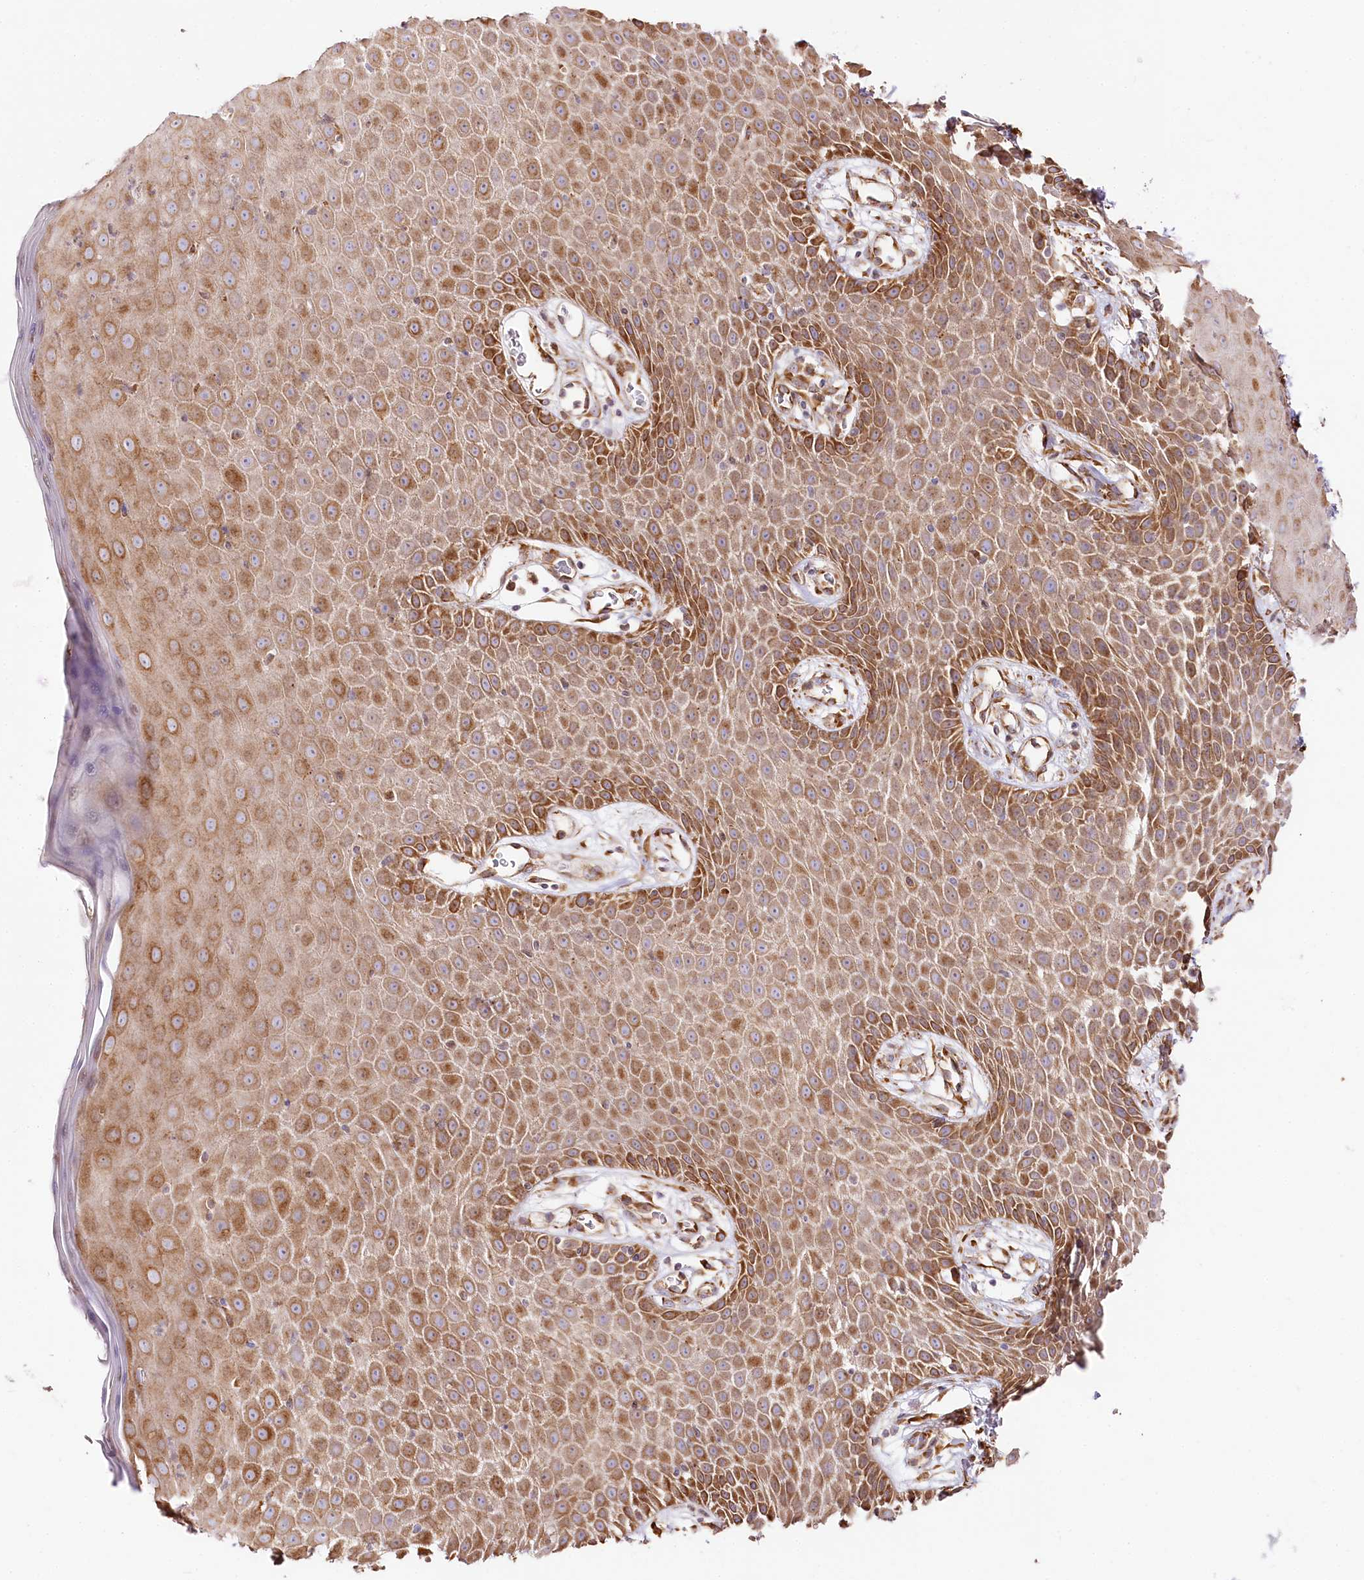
{"staining": {"intensity": "moderate", "quantity": ">75%", "location": "cytoplasmic/membranous"}, "tissue": "skin", "cell_type": "Epidermal cells", "image_type": "normal", "snomed": [{"axis": "morphology", "description": "Normal tissue, NOS"}, {"axis": "topography", "description": "Vulva"}], "caption": "IHC image of benign human skin stained for a protein (brown), which displays medium levels of moderate cytoplasmic/membranous staining in about >75% of epidermal cells.", "gene": "CNPY2", "patient": {"sex": "female", "age": 68}}